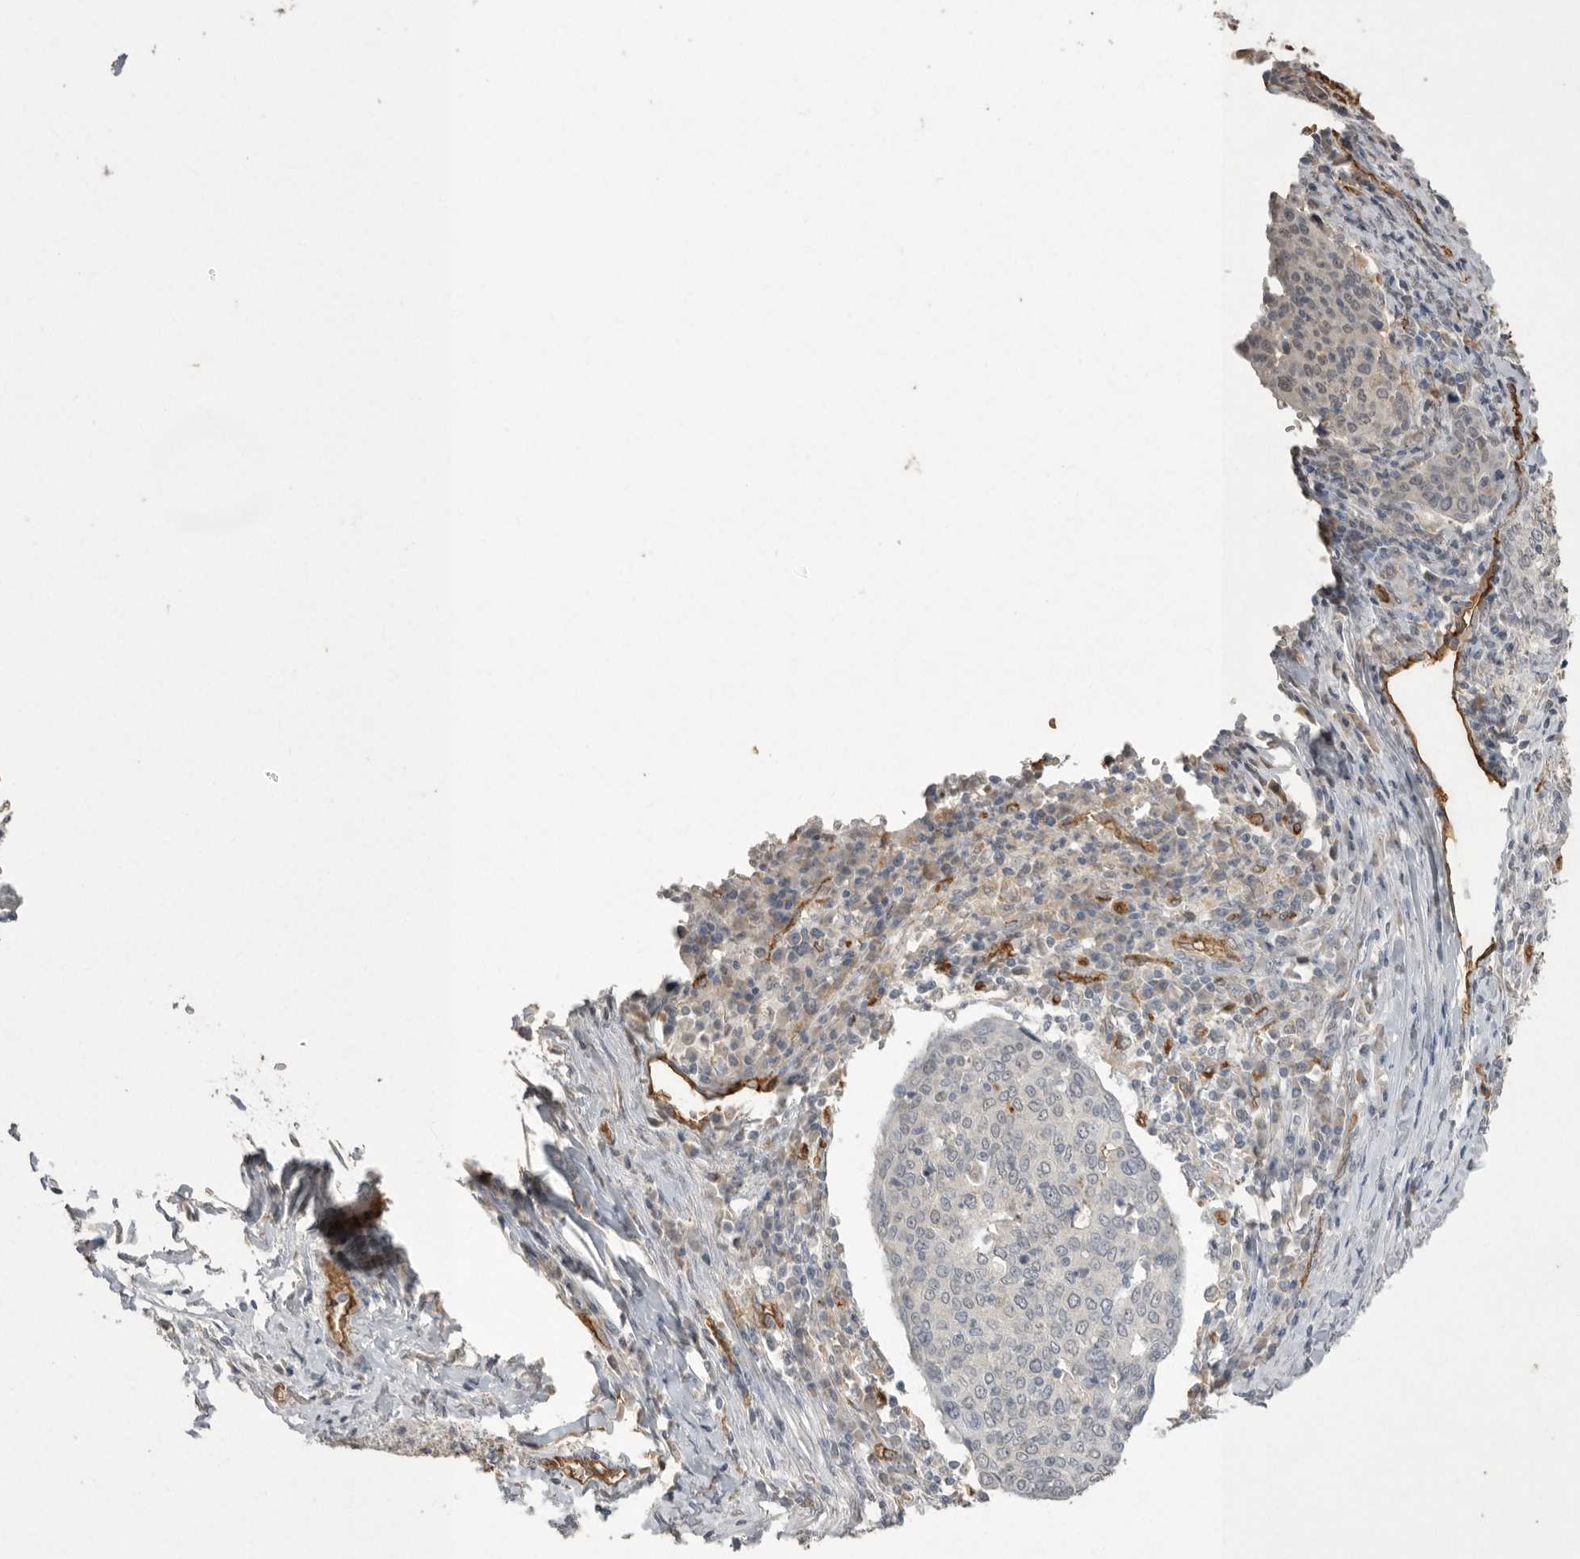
{"staining": {"intensity": "negative", "quantity": "none", "location": "none"}, "tissue": "cervical cancer", "cell_type": "Tumor cells", "image_type": "cancer", "snomed": [{"axis": "morphology", "description": "Squamous cell carcinoma, NOS"}, {"axis": "topography", "description": "Cervix"}], "caption": "The micrograph displays no staining of tumor cells in cervical cancer.", "gene": "IL27", "patient": {"sex": "female", "age": 40}}